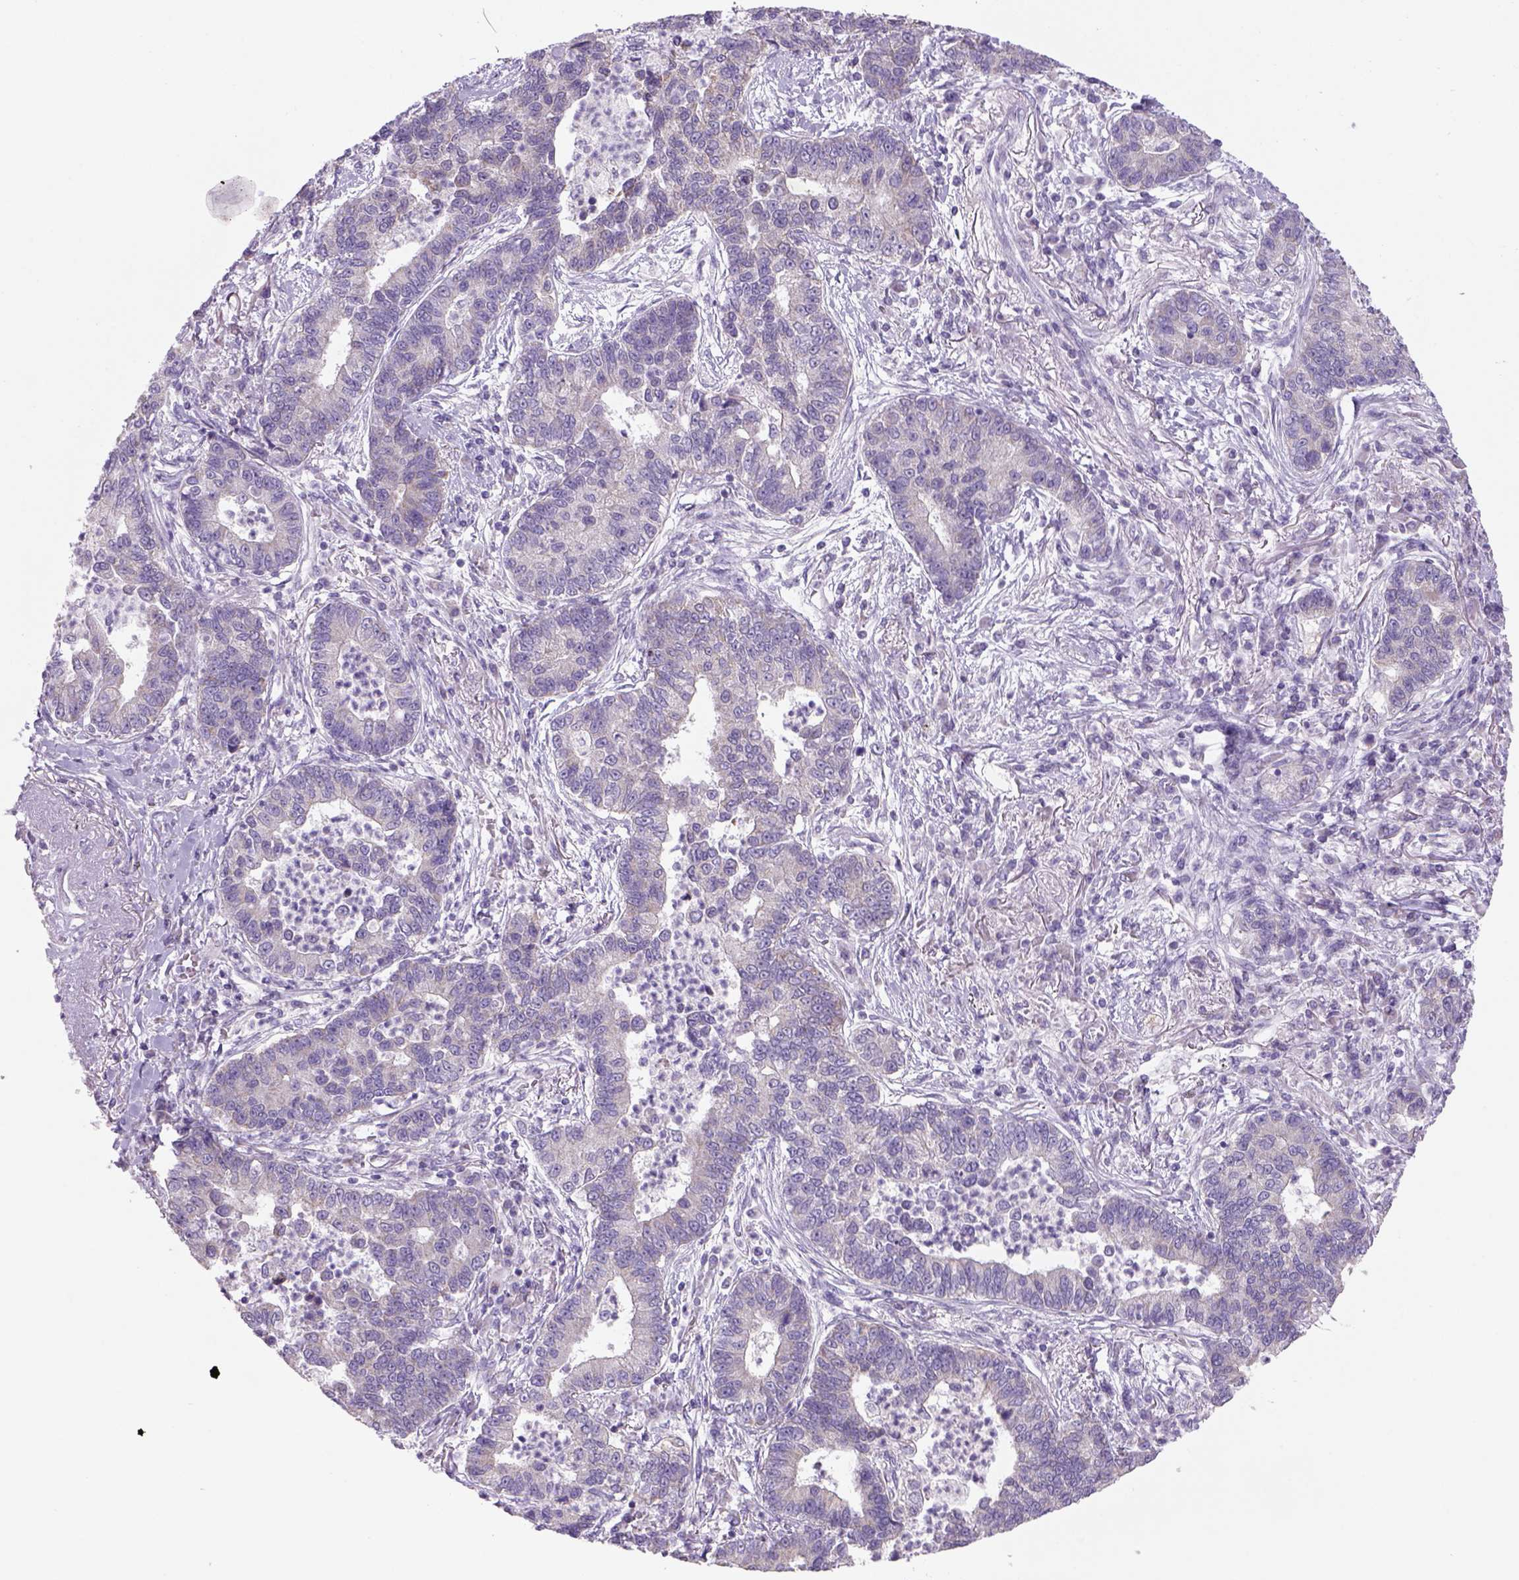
{"staining": {"intensity": "negative", "quantity": "none", "location": "none"}, "tissue": "lung cancer", "cell_type": "Tumor cells", "image_type": "cancer", "snomed": [{"axis": "morphology", "description": "Adenocarcinoma, NOS"}, {"axis": "topography", "description": "Lung"}], "caption": "Immunohistochemistry of adenocarcinoma (lung) shows no expression in tumor cells.", "gene": "ADGRV1", "patient": {"sex": "female", "age": 57}}